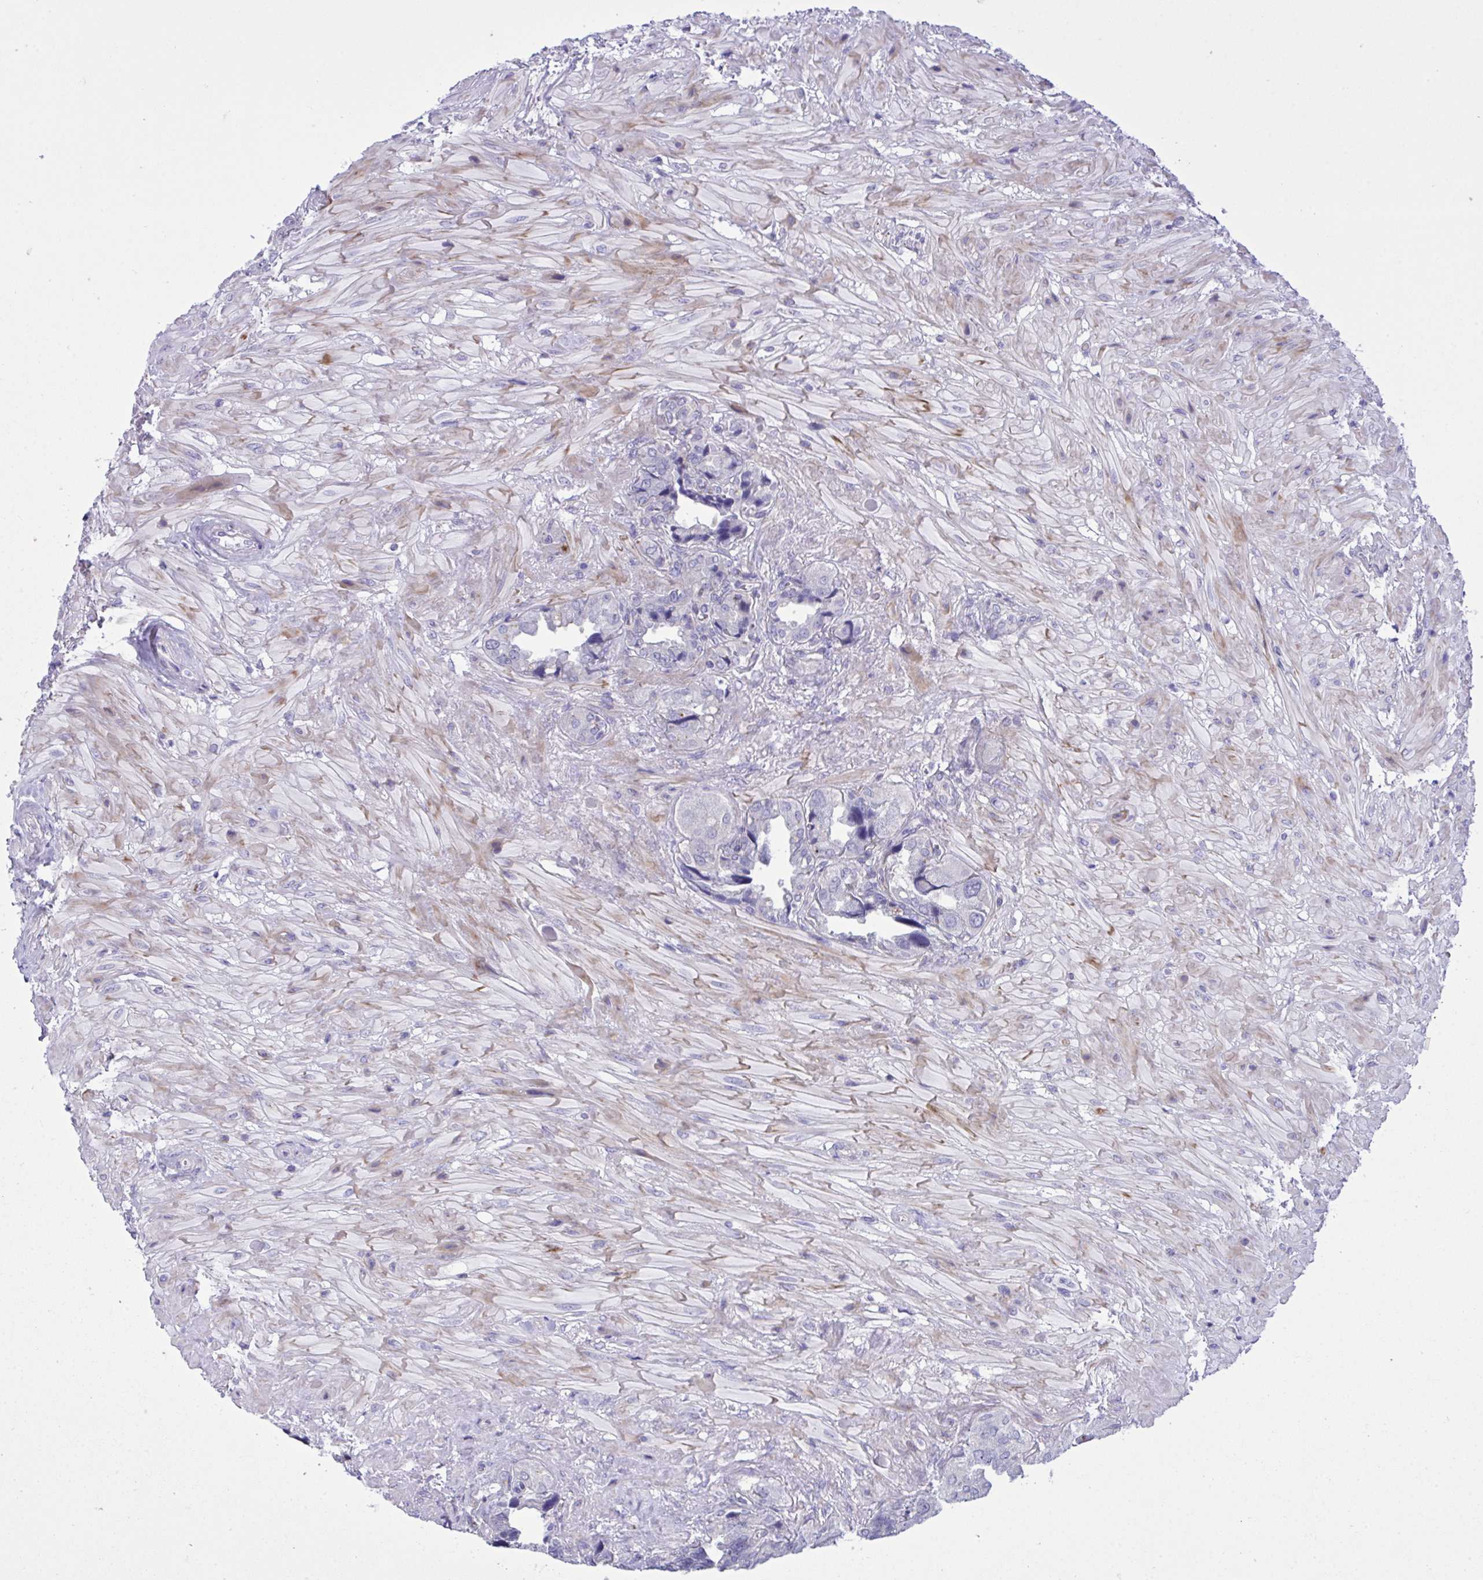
{"staining": {"intensity": "negative", "quantity": "none", "location": "none"}, "tissue": "seminal vesicle", "cell_type": "Glandular cells", "image_type": "normal", "snomed": [{"axis": "morphology", "description": "Normal tissue, NOS"}, {"axis": "topography", "description": "Seminal veicle"}], "caption": "Human seminal vesicle stained for a protein using immunohistochemistry (IHC) exhibits no expression in glandular cells.", "gene": "WDR97", "patient": {"sex": "male", "age": 55}}